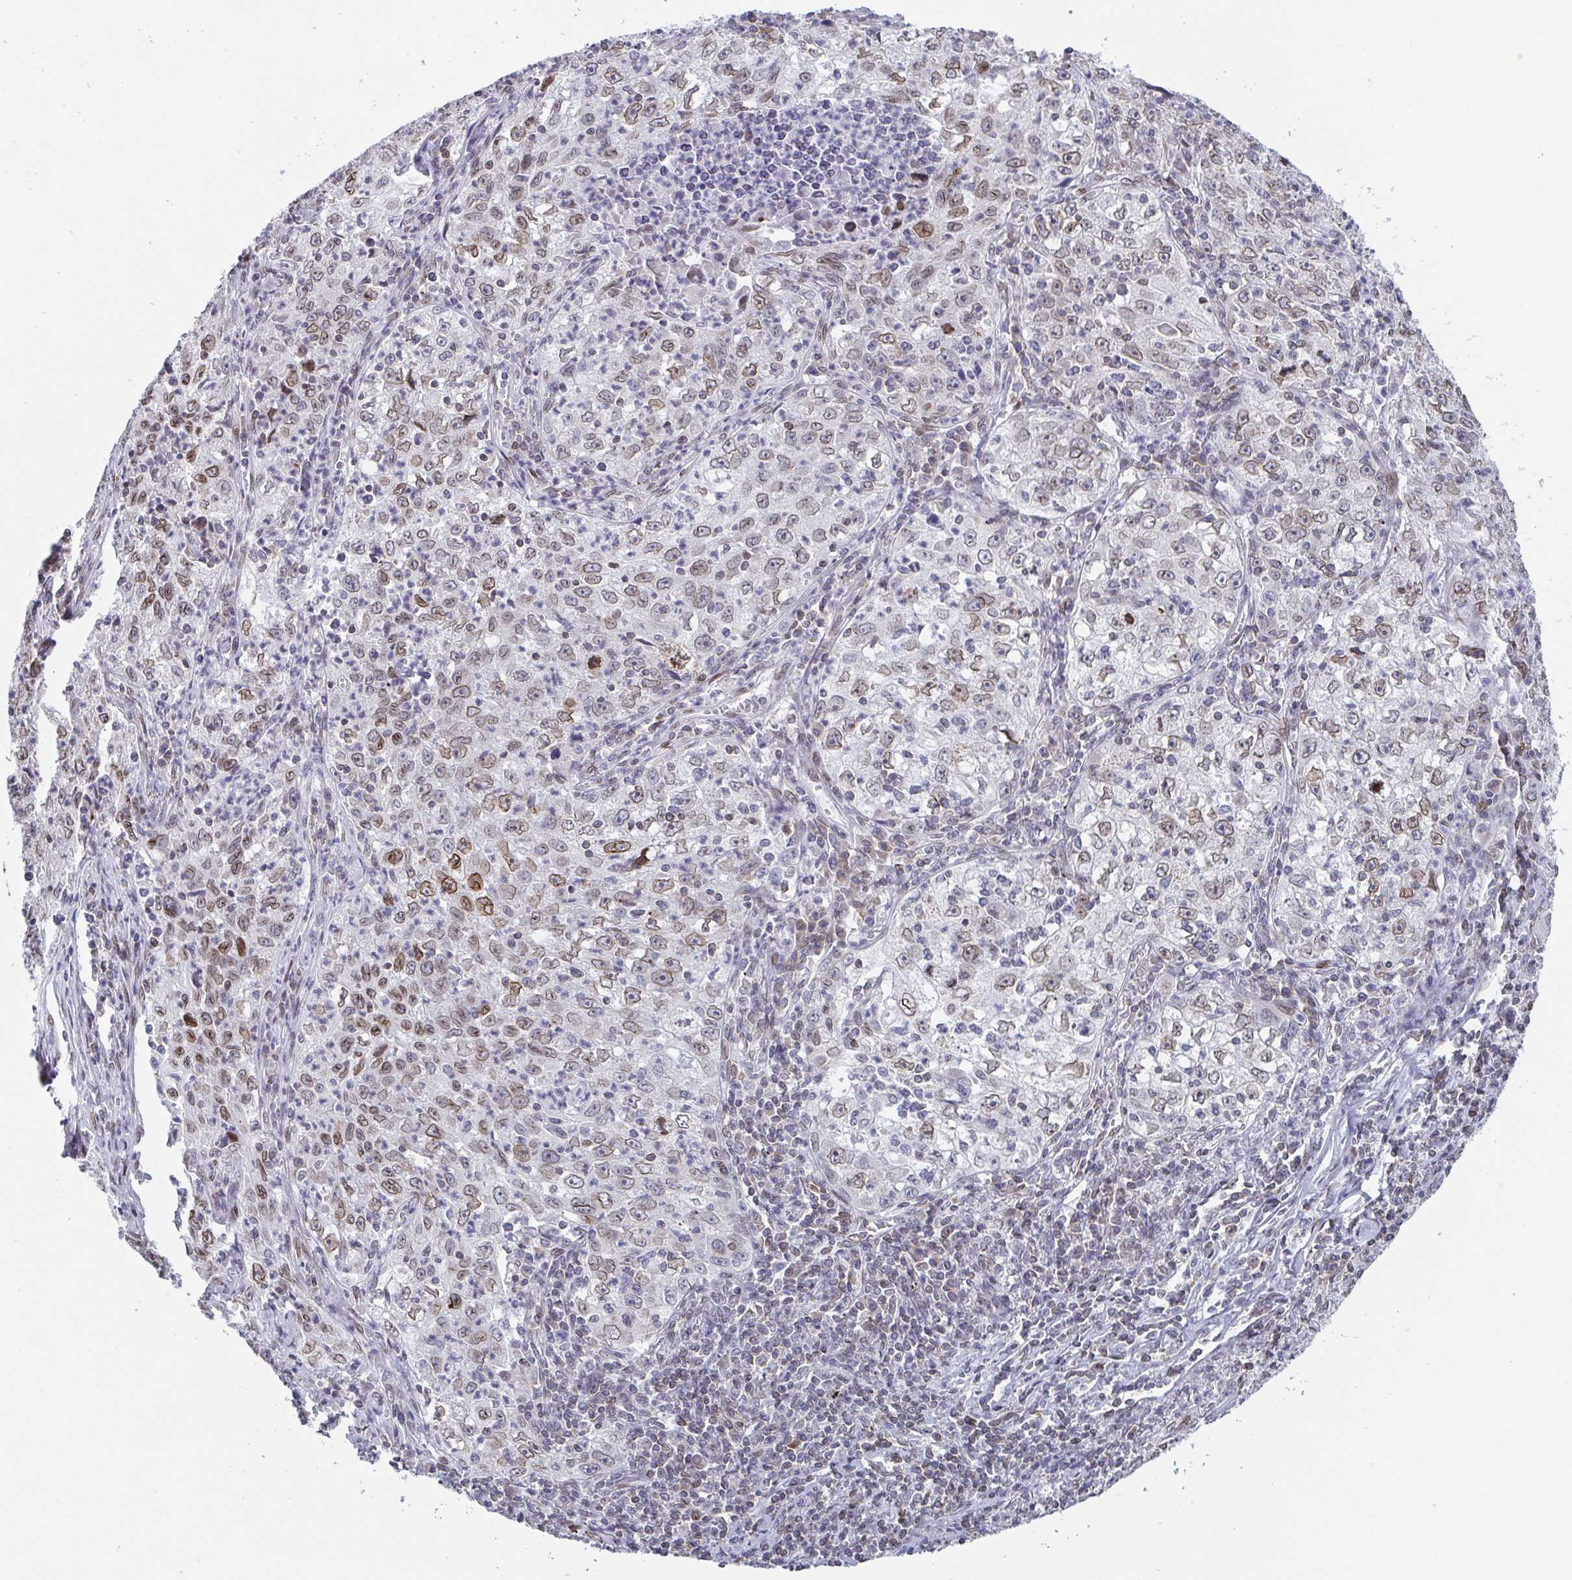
{"staining": {"intensity": "moderate", "quantity": "<25%", "location": "cytoplasmic/membranous,nuclear"}, "tissue": "lung cancer", "cell_type": "Tumor cells", "image_type": "cancer", "snomed": [{"axis": "morphology", "description": "Squamous cell carcinoma, NOS"}, {"axis": "topography", "description": "Lung"}], "caption": "Moderate cytoplasmic/membranous and nuclear expression is present in approximately <25% of tumor cells in squamous cell carcinoma (lung).", "gene": "EMD", "patient": {"sex": "male", "age": 71}}